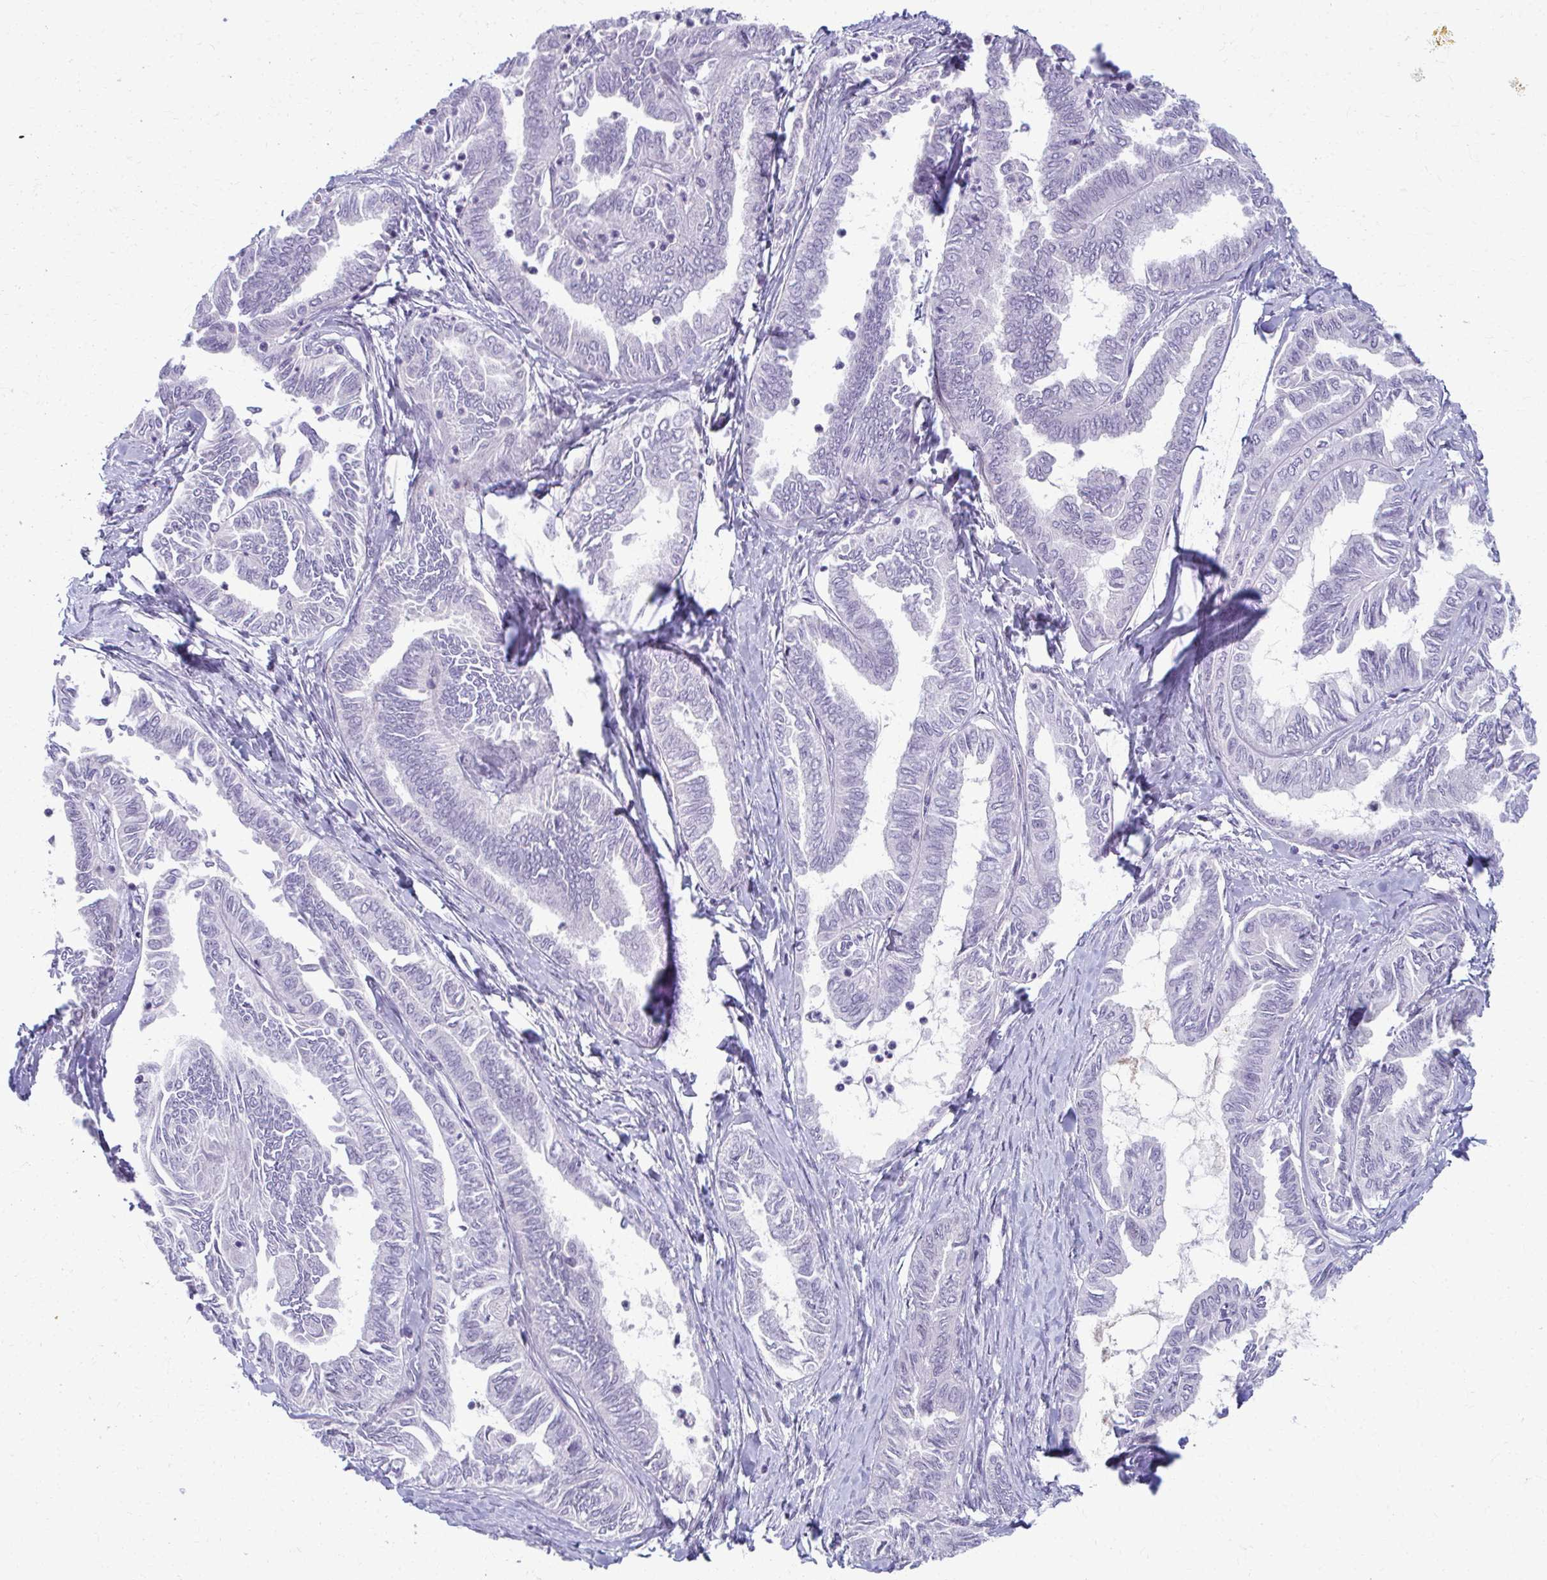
{"staining": {"intensity": "negative", "quantity": "none", "location": "none"}, "tissue": "ovarian cancer", "cell_type": "Tumor cells", "image_type": "cancer", "snomed": [{"axis": "morphology", "description": "Carcinoma, endometroid"}, {"axis": "topography", "description": "Ovary"}], "caption": "Immunohistochemistry (IHC) photomicrograph of neoplastic tissue: ovarian endometroid carcinoma stained with DAB (3,3'-diaminobenzidine) reveals no significant protein expression in tumor cells.", "gene": "MAF1", "patient": {"sex": "female", "age": 70}}